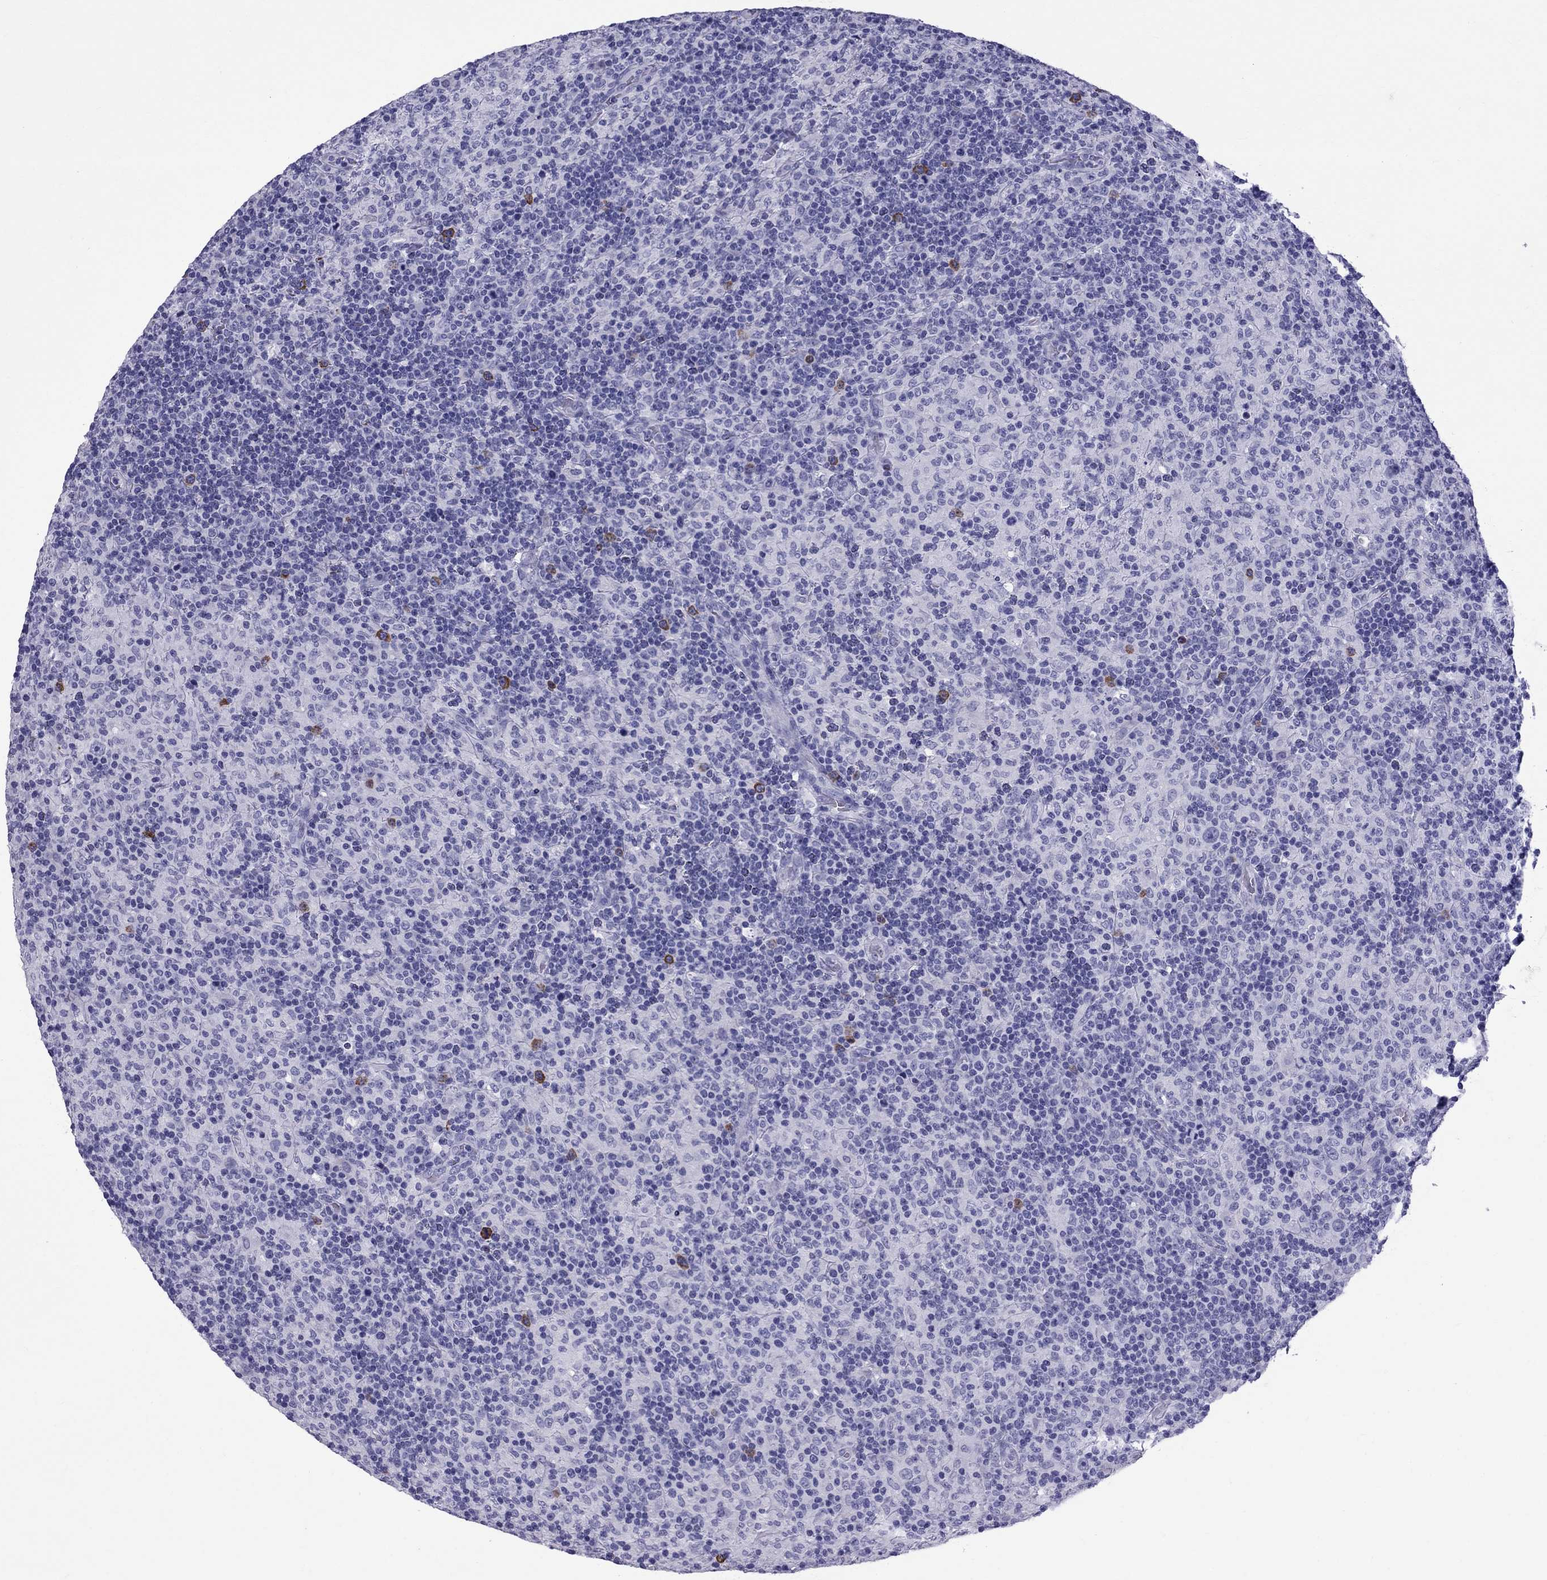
{"staining": {"intensity": "negative", "quantity": "none", "location": "none"}, "tissue": "lymphoma", "cell_type": "Tumor cells", "image_type": "cancer", "snomed": [{"axis": "morphology", "description": "Hodgkin's disease, NOS"}, {"axis": "topography", "description": "Lymph node"}], "caption": "High power microscopy image of an immunohistochemistry photomicrograph of lymphoma, revealing no significant positivity in tumor cells.", "gene": "SCART1", "patient": {"sex": "male", "age": 70}}